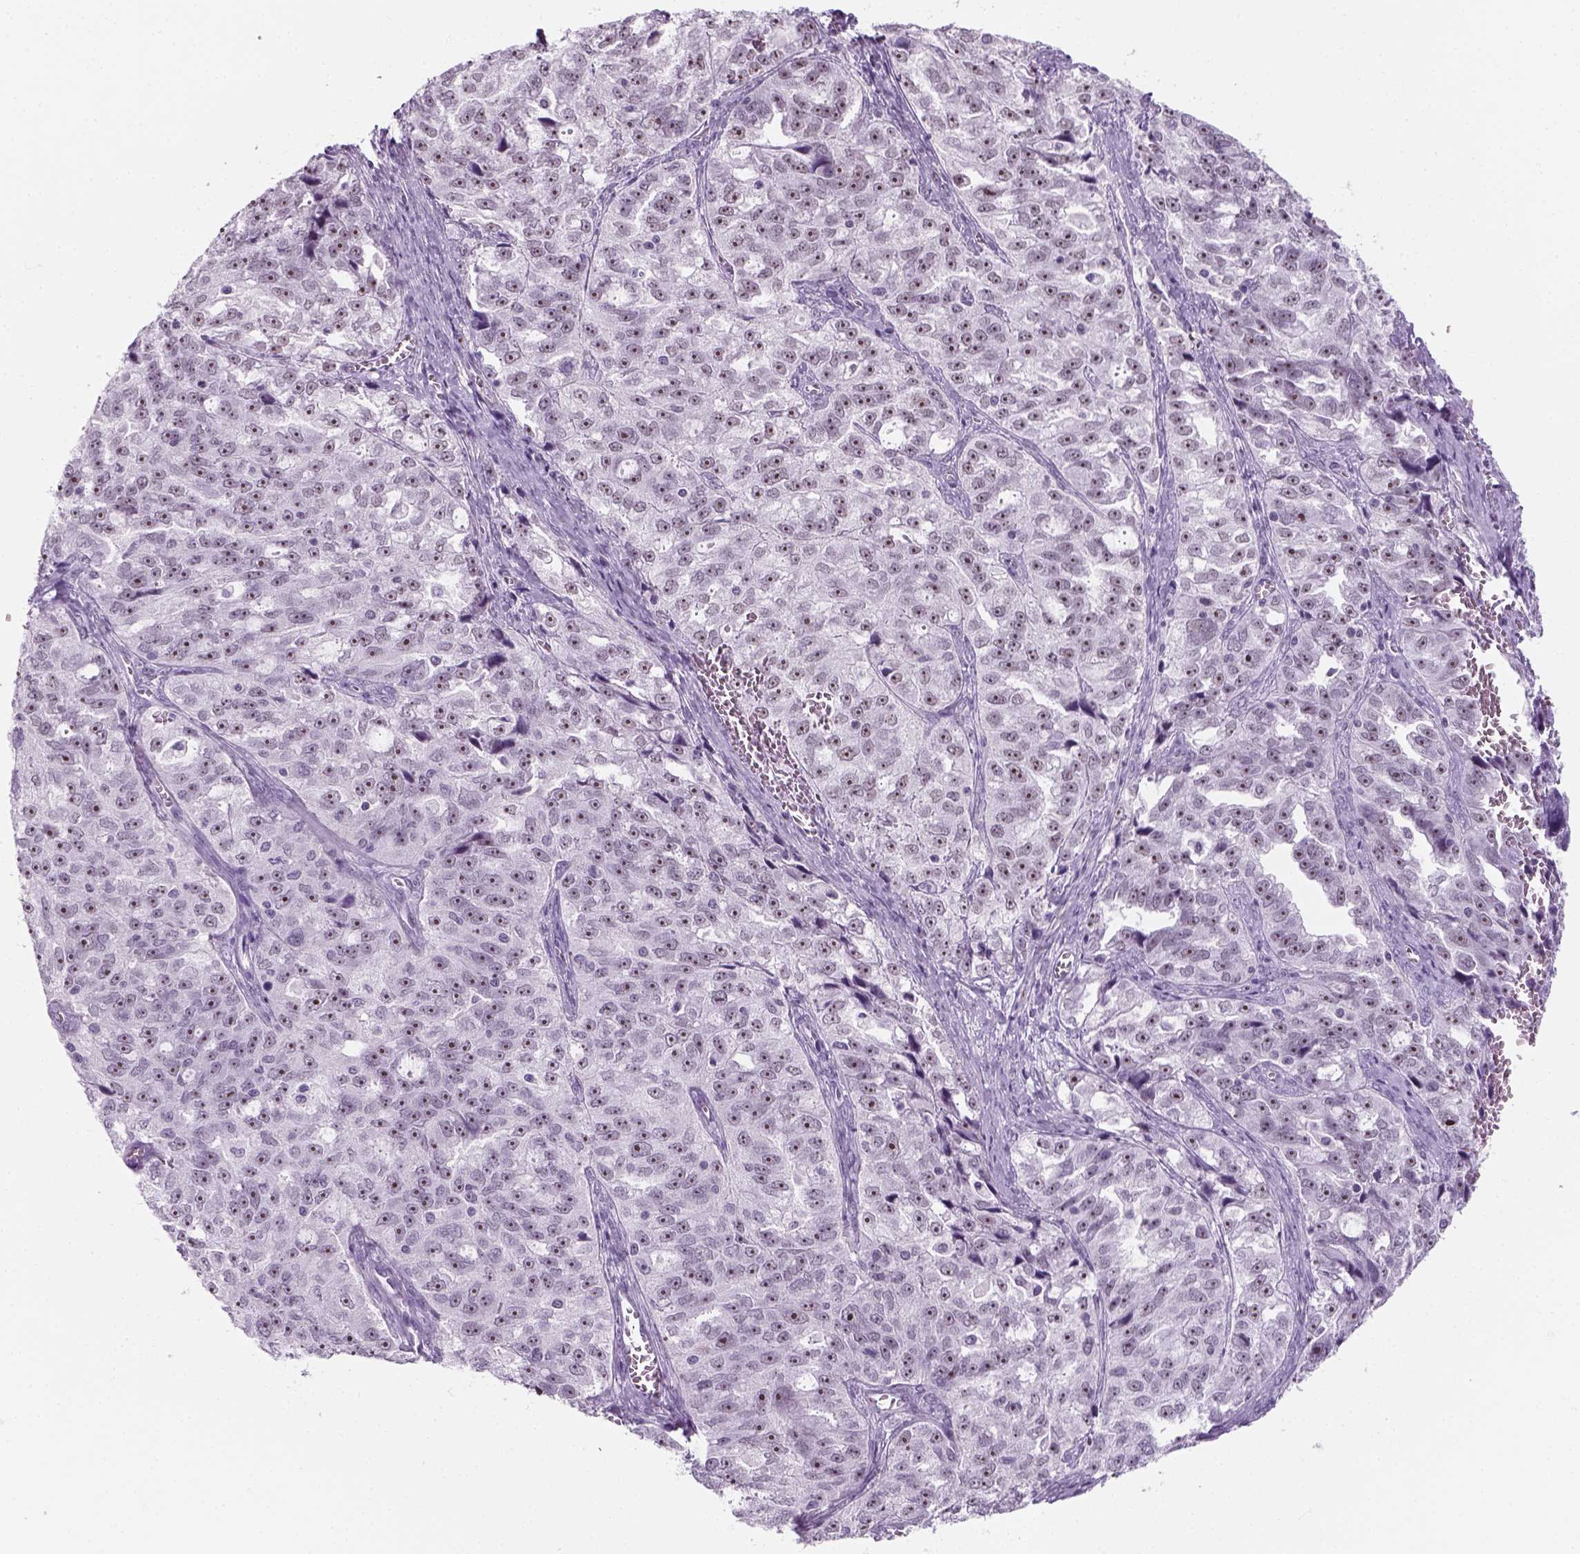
{"staining": {"intensity": "moderate", "quantity": ">75%", "location": "nuclear"}, "tissue": "ovarian cancer", "cell_type": "Tumor cells", "image_type": "cancer", "snomed": [{"axis": "morphology", "description": "Cystadenocarcinoma, serous, NOS"}, {"axis": "topography", "description": "Ovary"}], "caption": "Immunohistochemistry (IHC) micrograph of neoplastic tissue: human ovarian cancer stained using immunohistochemistry displays medium levels of moderate protein expression localized specifically in the nuclear of tumor cells, appearing as a nuclear brown color.", "gene": "ZNF865", "patient": {"sex": "female", "age": 51}}